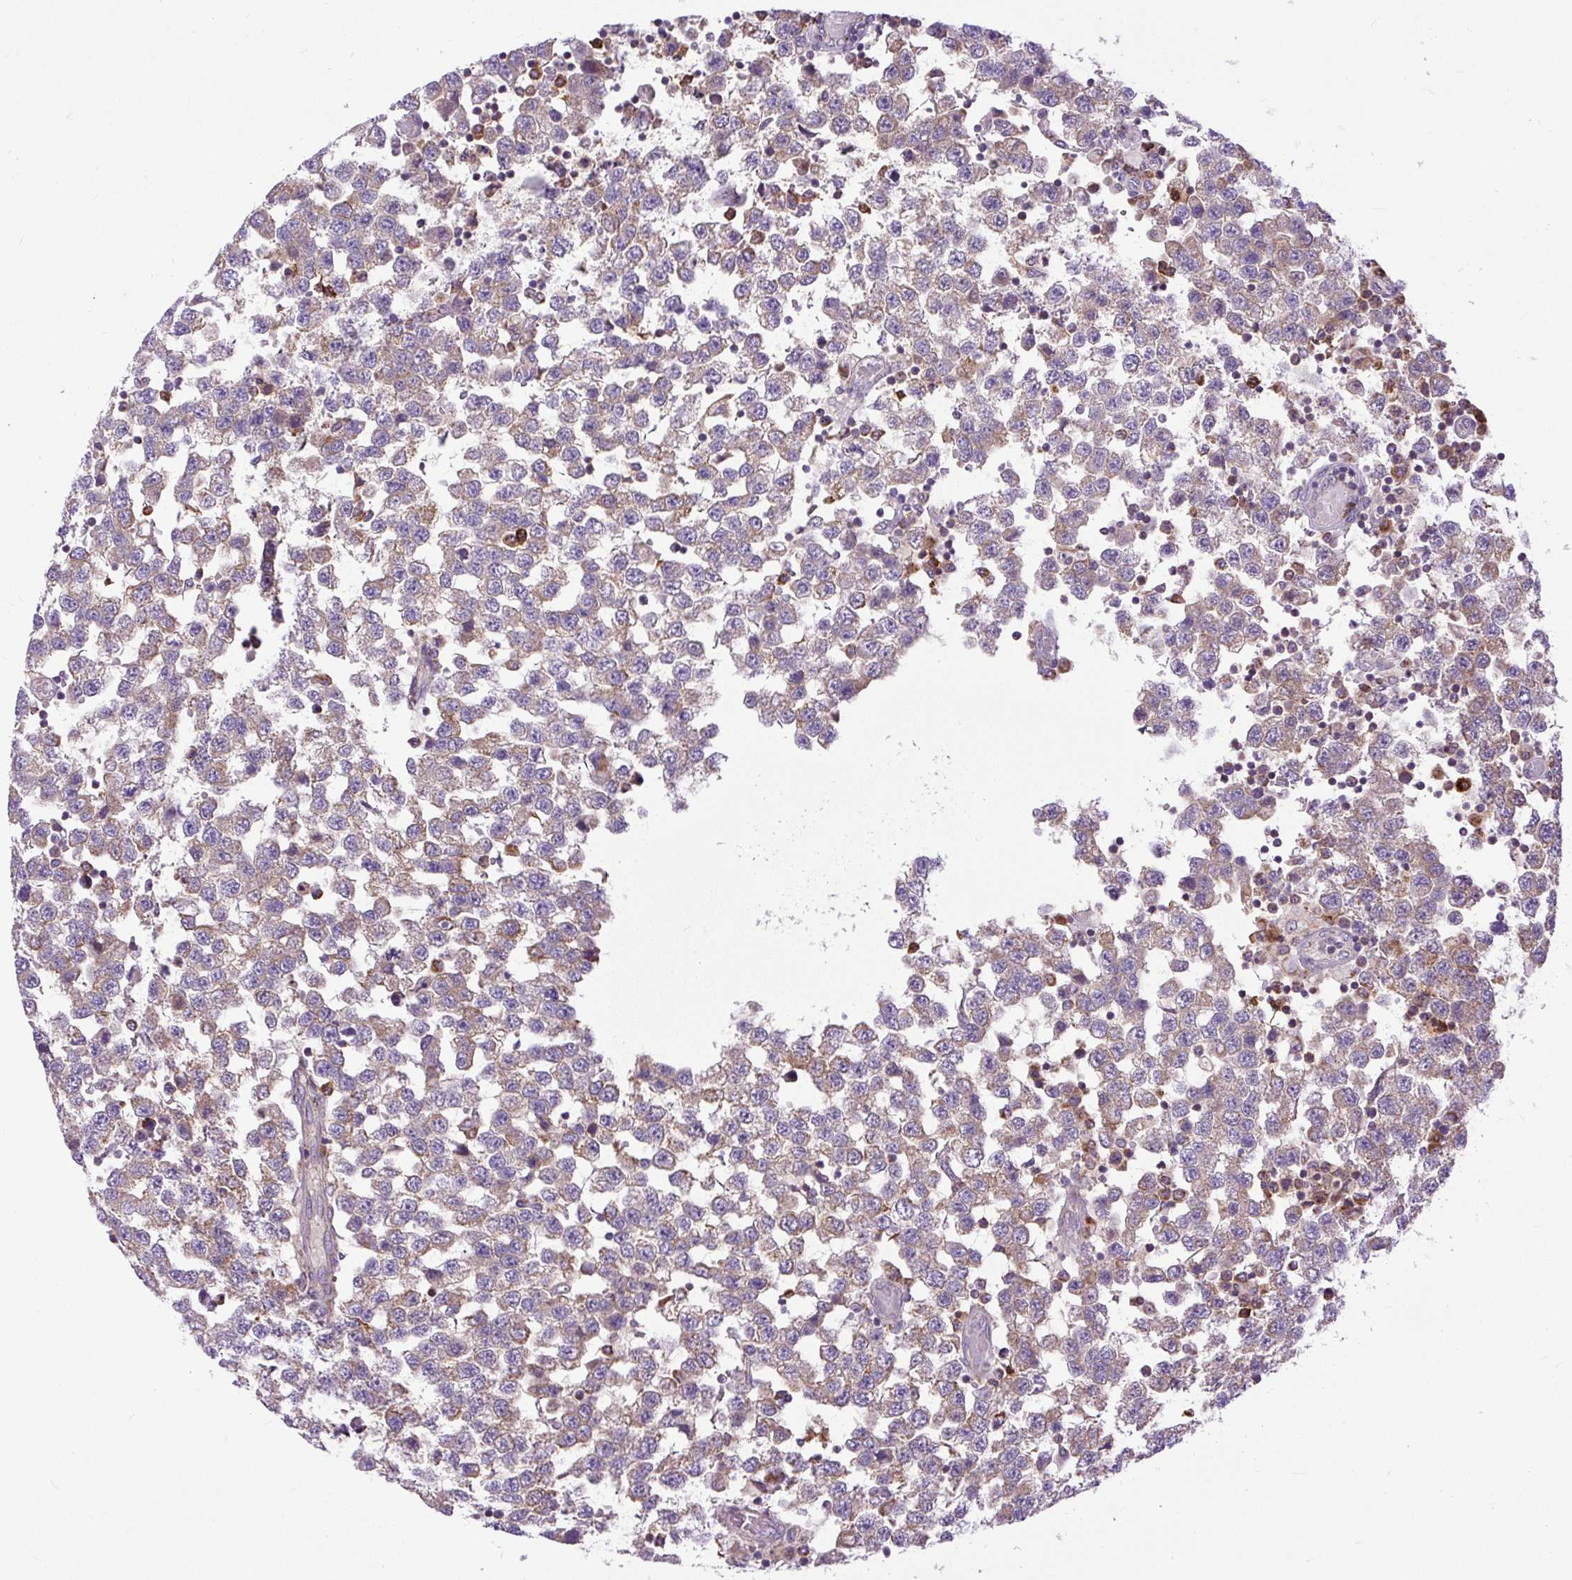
{"staining": {"intensity": "weak", "quantity": "25%-75%", "location": "cytoplasmic/membranous"}, "tissue": "testis cancer", "cell_type": "Tumor cells", "image_type": "cancer", "snomed": [{"axis": "morphology", "description": "Seminoma, NOS"}, {"axis": "topography", "description": "Testis"}], "caption": "Immunohistochemical staining of testis cancer demonstrates weak cytoplasmic/membranous protein positivity in about 25%-75% of tumor cells. (DAB IHC, brown staining for protein, blue staining for nuclei).", "gene": "TM2D3", "patient": {"sex": "male", "age": 34}}